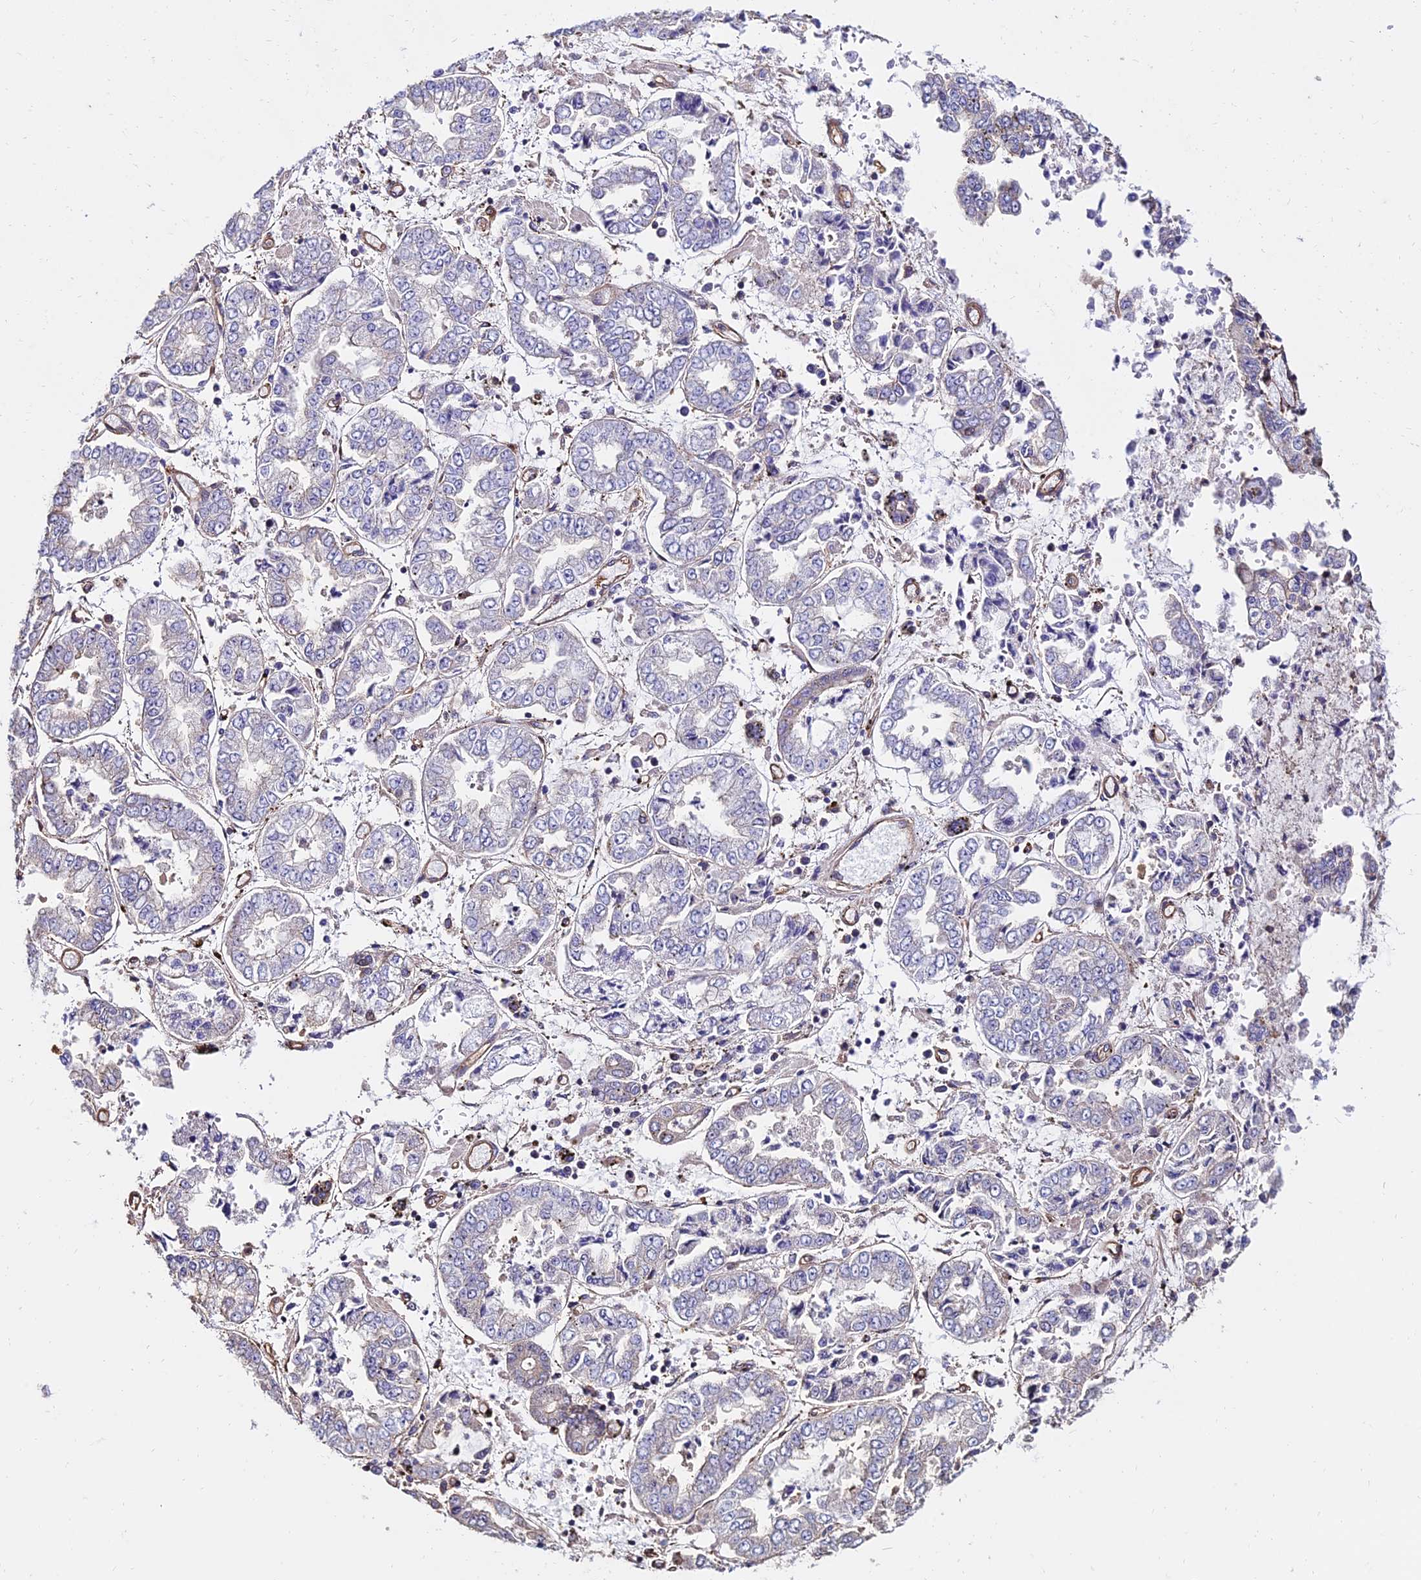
{"staining": {"intensity": "negative", "quantity": "none", "location": "none"}, "tissue": "stomach cancer", "cell_type": "Tumor cells", "image_type": "cancer", "snomed": [{"axis": "morphology", "description": "Adenocarcinoma, NOS"}, {"axis": "topography", "description": "Stomach"}], "caption": "DAB immunohistochemical staining of adenocarcinoma (stomach) shows no significant staining in tumor cells.", "gene": "CALM2", "patient": {"sex": "male", "age": 76}}